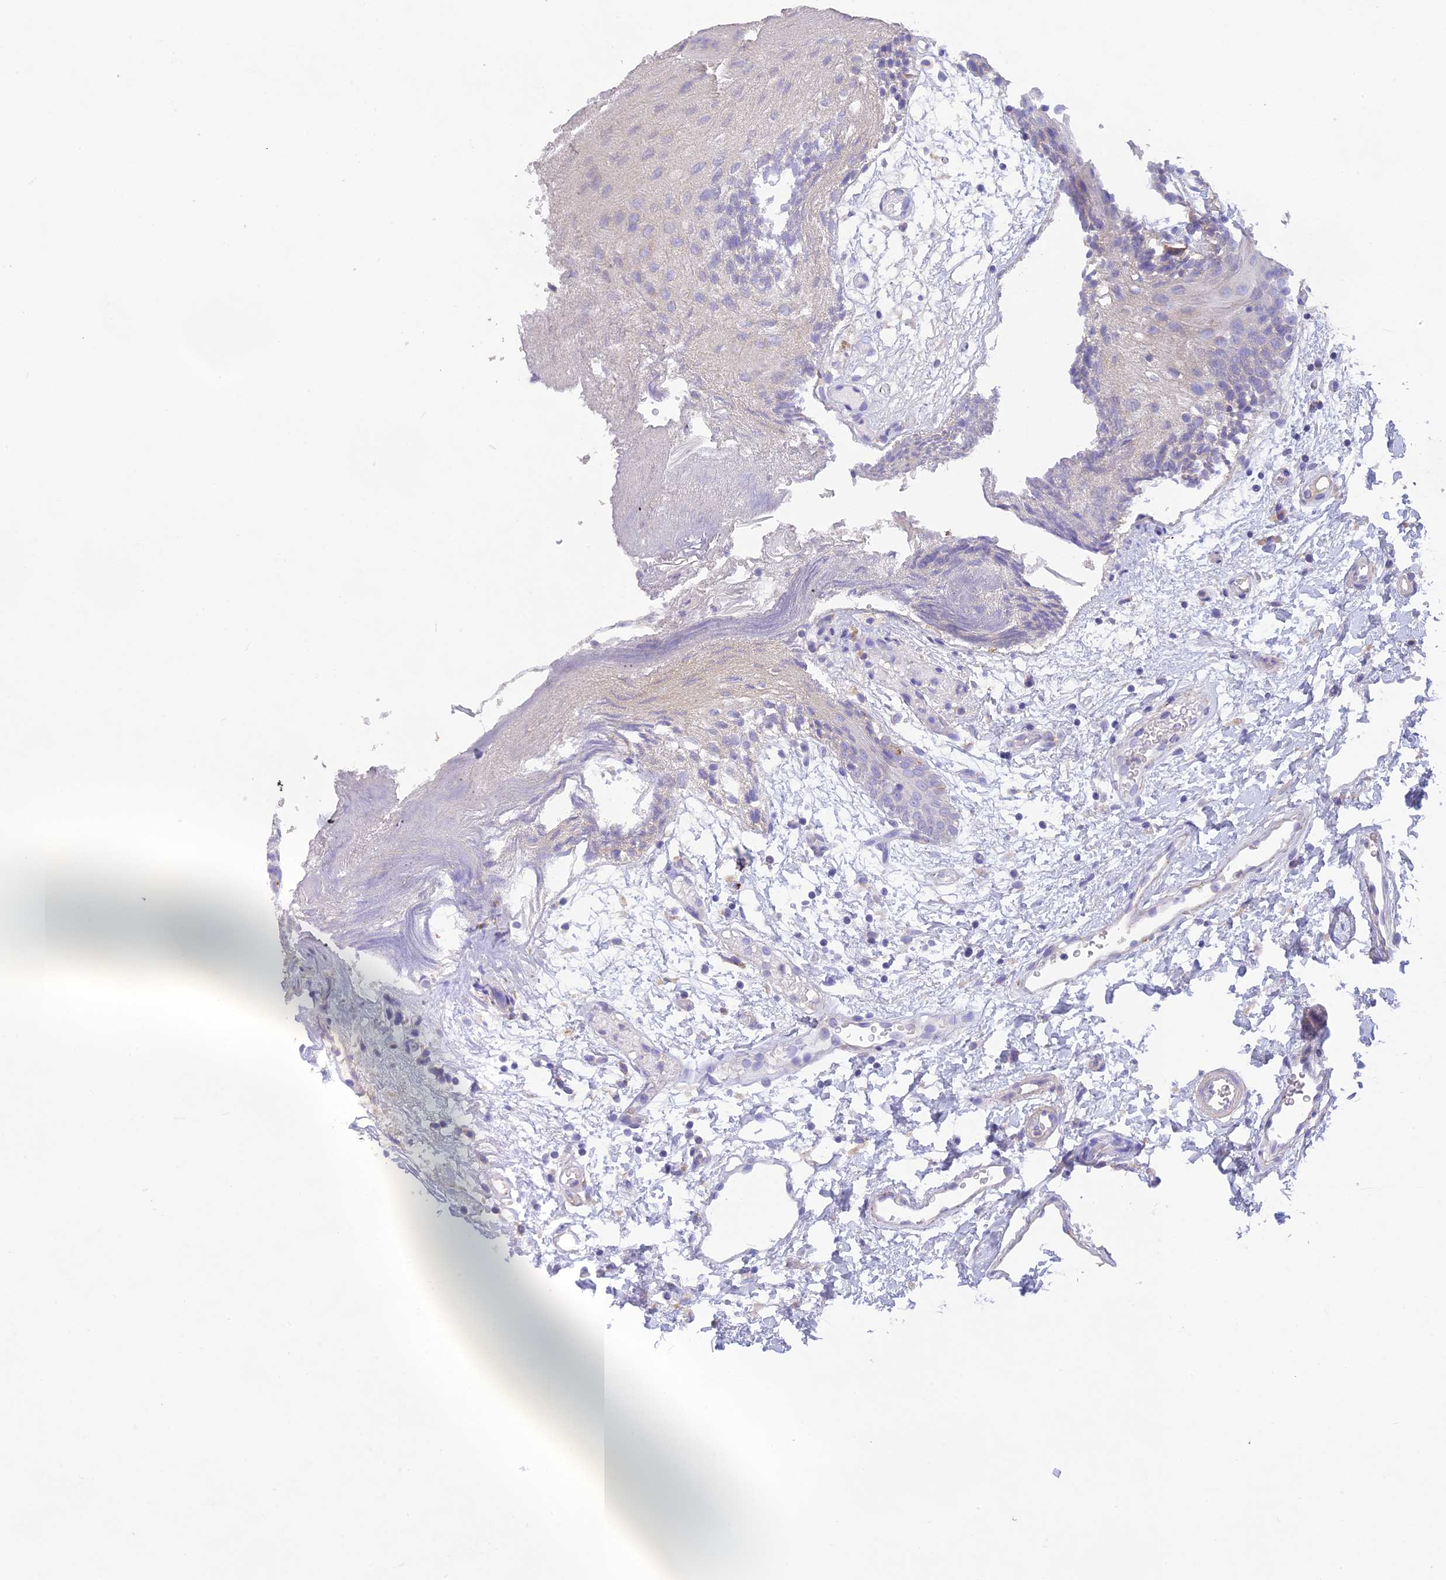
{"staining": {"intensity": "negative", "quantity": "none", "location": "none"}, "tissue": "oral mucosa", "cell_type": "Squamous epithelial cells", "image_type": "normal", "snomed": [{"axis": "morphology", "description": "Normal tissue, NOS"}, {"axis": "topography", "description": "Skeletal muscle"}, {"axis": "topography", "description": "Oral tissue"}, {"axis": "topography", "description": "Salivary gland"}, {"axis": "topography", "description": "Peripheral nerve tissue"}], "caption": "Normal oral mucosa was stained to show a protein in brown. There is no significant positivity in squamous epithelial cells. (Immunohistochemistry, brightfield microscopy, high magnification).", "gene": "HSD17B2", "patient": {"sex": "male", "age": 54}}